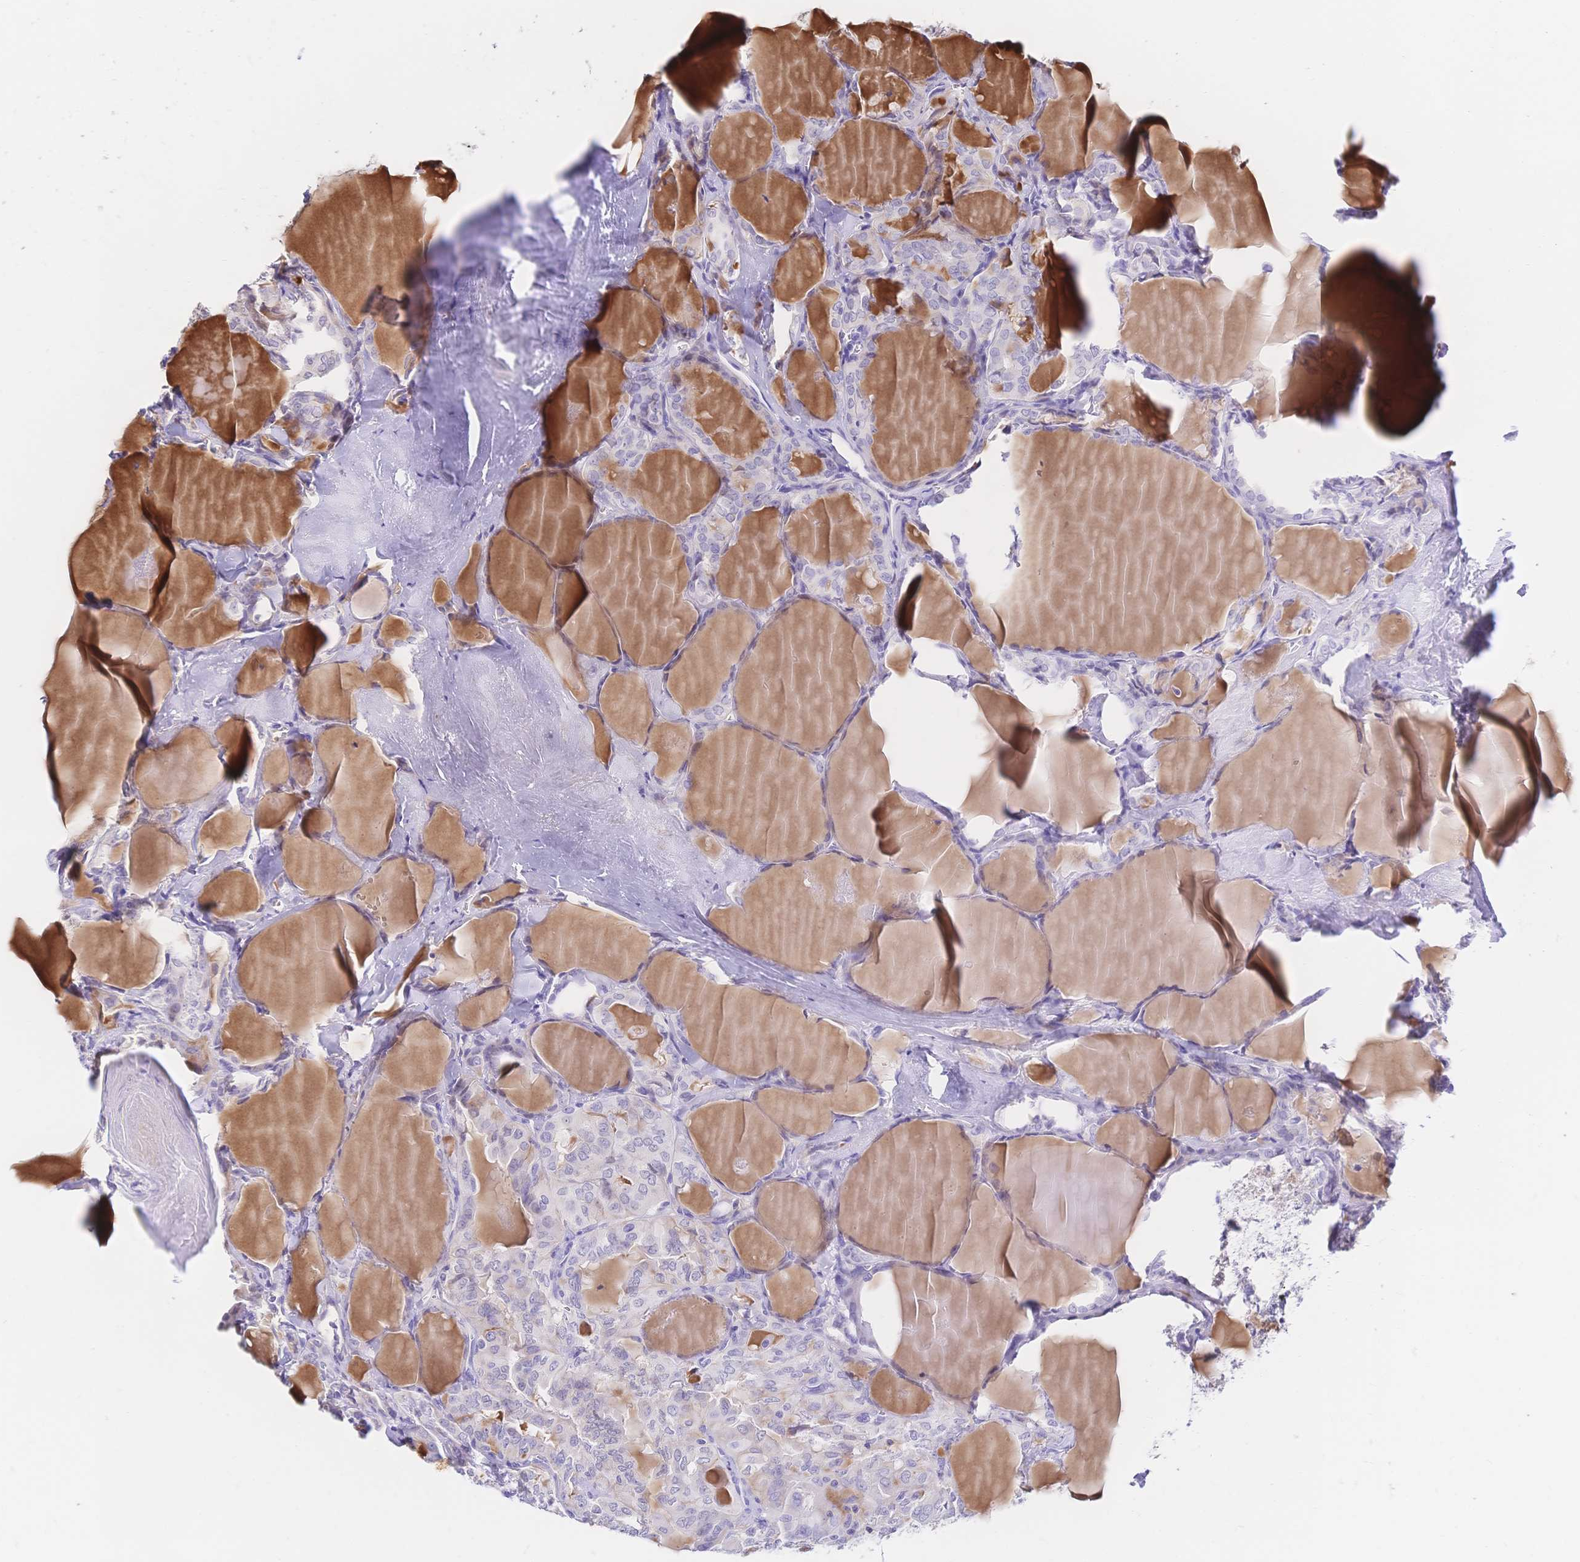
{"staining": {"intensity": "negative", "quantity": "none", "location": "none"}, "tissue": "thyroid cancer", "cell_type": "Tumor cells", "image_type": "cancer", "snomed": [{"axis": "morphology", "description": "Papillary adenocarcinoma, NOS"}, {"axis": "topography", "description": "Thyroid gland"}], "caption": "DAB (3,3'-diaminobenzidine) immunohistochemical staining of human thyroid papillary adenocarcinoma displays no significant positivity in tumor cells.", "gene": "CLEC18B", "patient": {"sex": "male", "age": 30}}